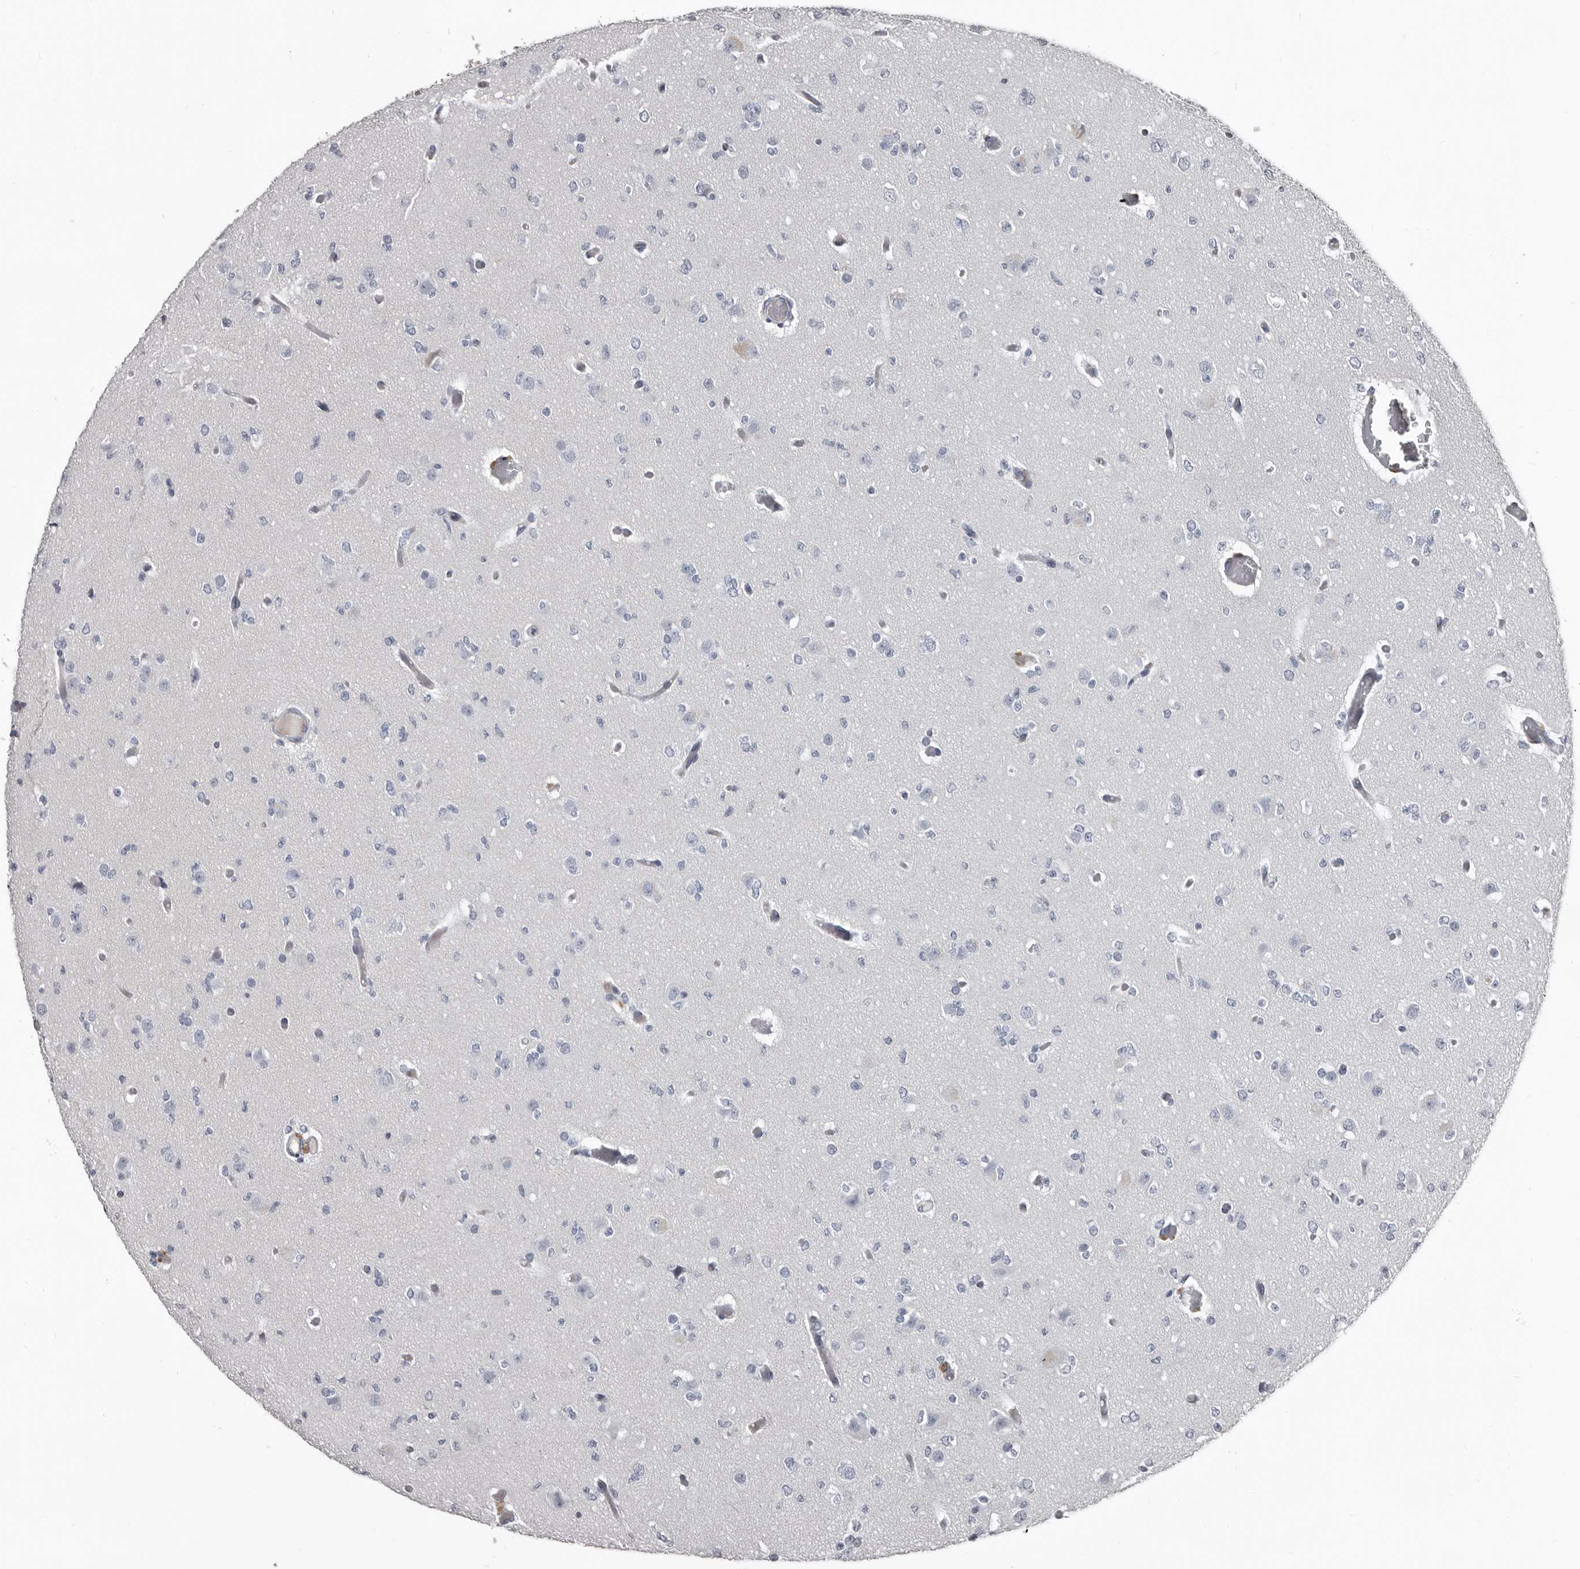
{"staining": {"intensity": "negative", "quantity": "none", "location": "none"}, "tissue": "glioma", "cell_type": "Tumor cells", "image_type": "cancer", "snomed": [{"axis": "morphology", "description": "Glioma, malignant, Low grade"}, {"axis": "topography", "description": "Brain"}], "caption": "Immunohistochemical staining of human malignant glioma (low-grade) exhibits no significant positivity in tumor cells. (DAB immunohistochemistry with hematoxylin counter stain).", "gene": "GREB1", "patient": {"sex": "female", "age": 22}}